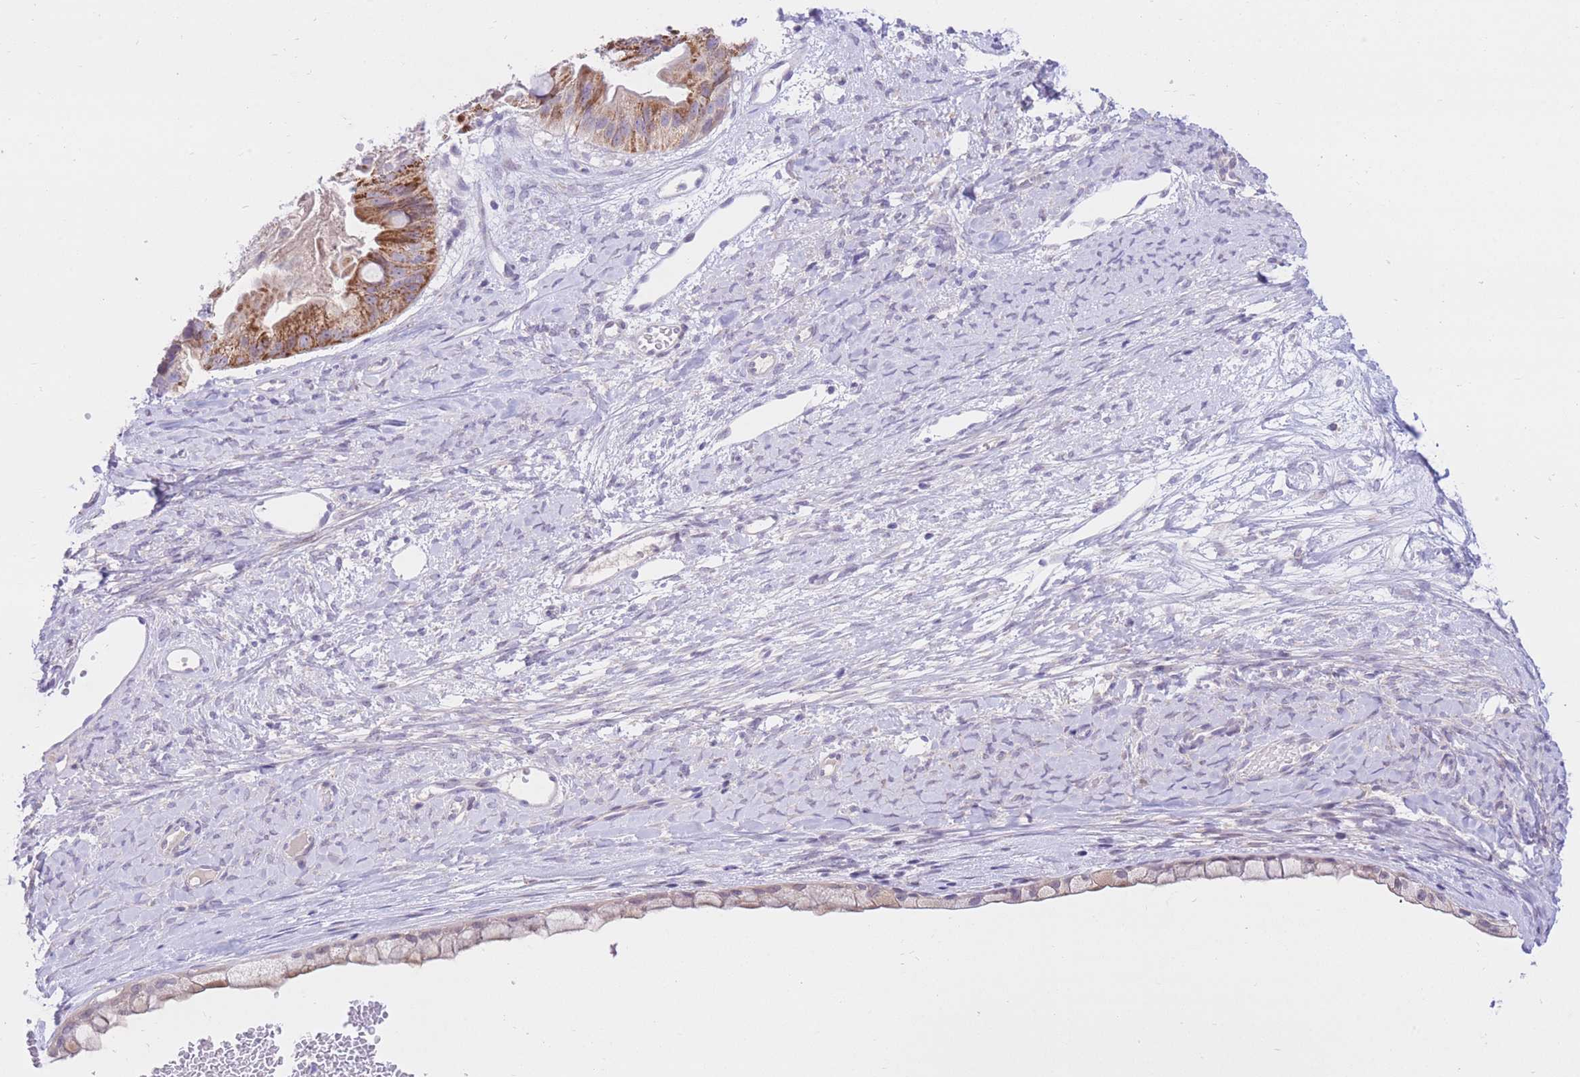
{"staining": {"intensity": "moderate", "quantity": "<25%", "location": "cytoplasmic/membranous,nuclear"}, "tissue": "ovarian cancer", "cell_type": "Tumor cells", "image_type": "cancer", "snomed": [{"axis": "morphology", "description": "Cystadenocarcinoma, mucinous, NOS"}, {"axis": "topography", "description": "Ovary"}], "caption": "This is a micrograph of IHC staining of ovarian cancer, which shows moderate expression in the cytoplasmic/membranous and nuclear of tumor cells.", "gene": "RPL39L", "patient": {"sex": "female", "age": 61}}